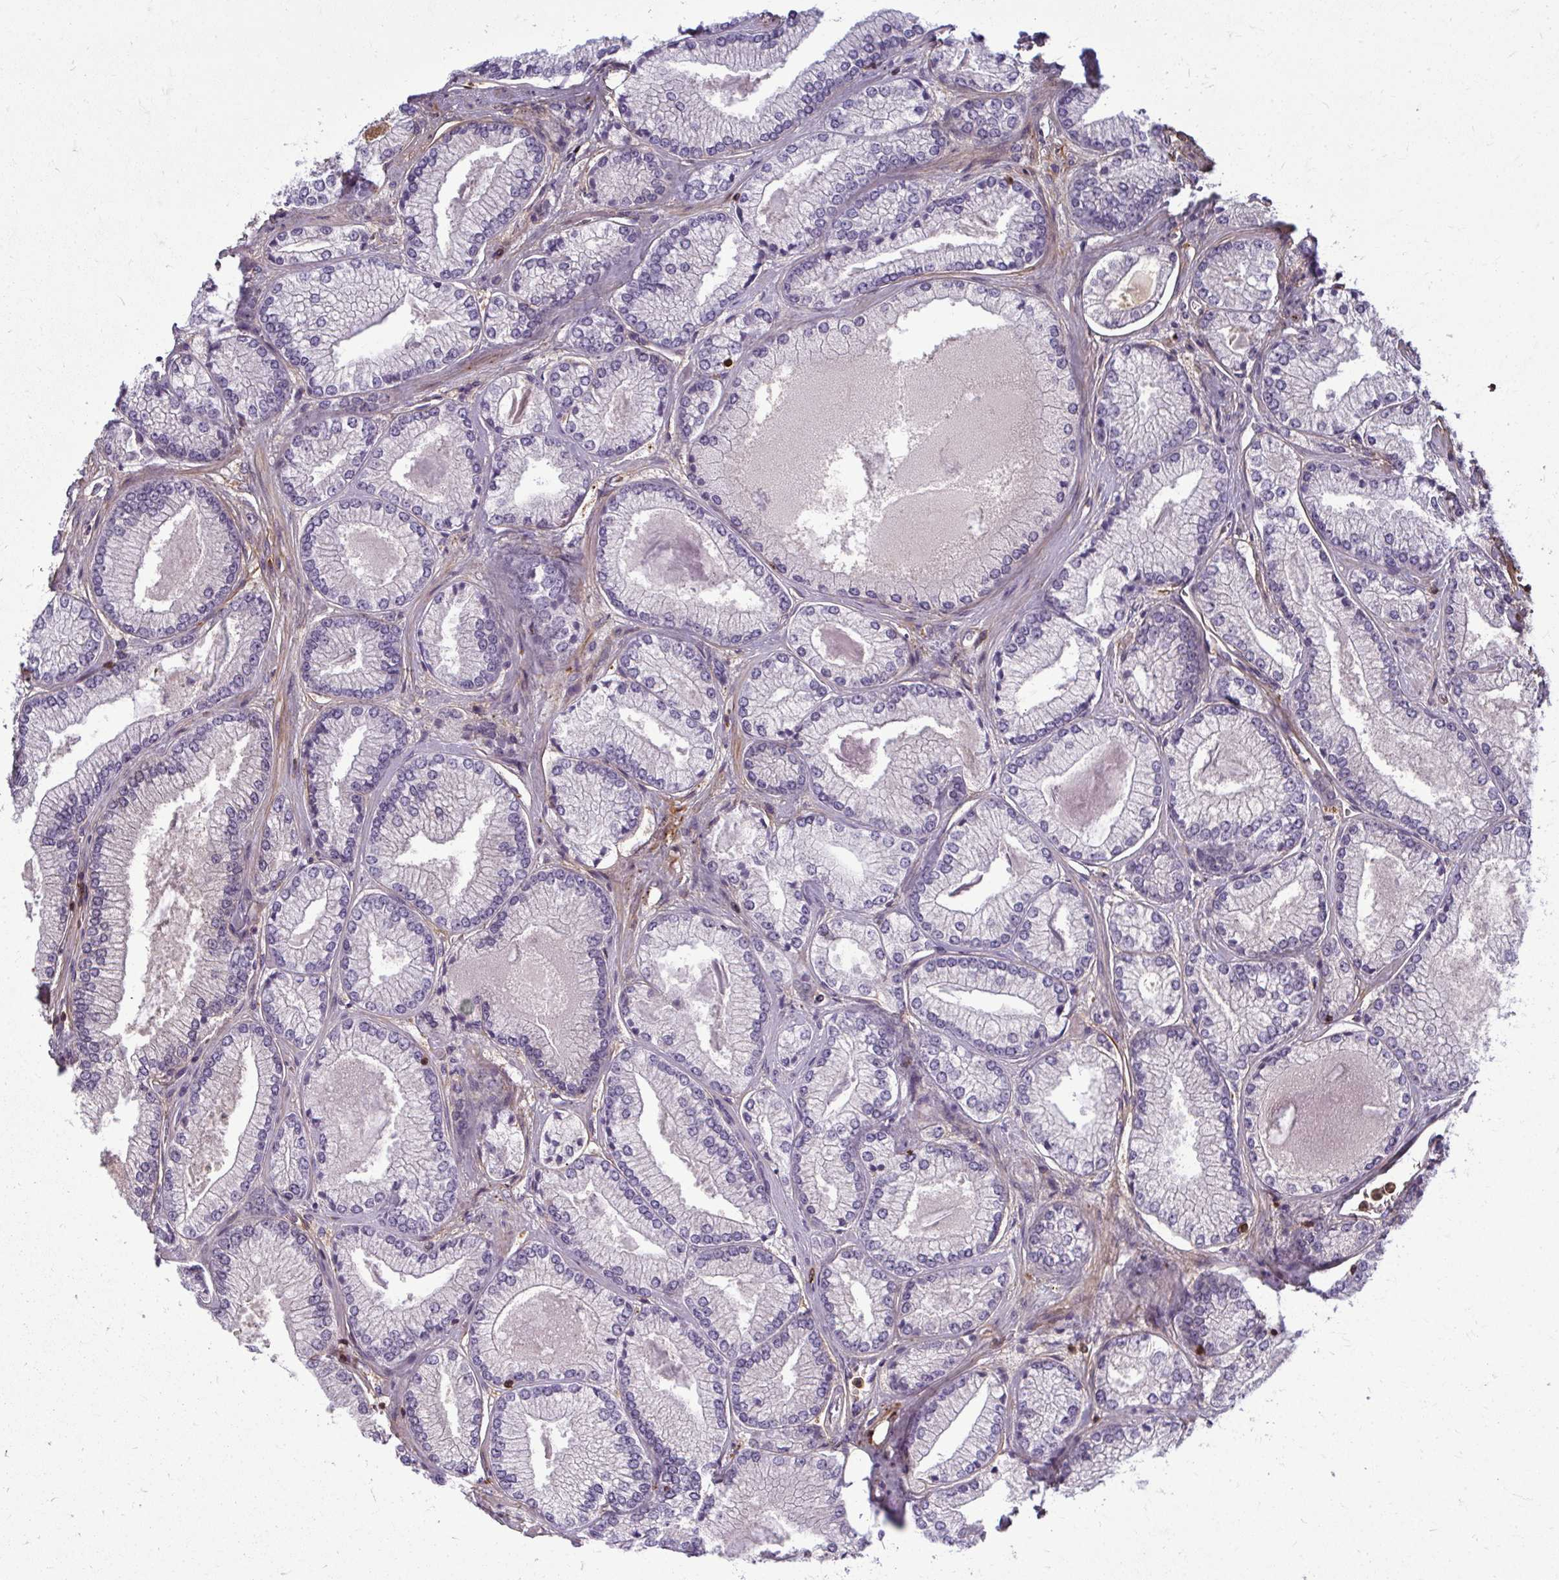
{"staining": {"intensity": "negative", "quantity": "none", "location": "none"}, "tissue": "prostate cancer", "cell_type": "Tumor cells", "image_type": "cancer", "snomed": [{"axis": "morphology", "description": "Adenocarcinoma, Low grade"}, {"axis": "topography", "description": "Prostate"}], "caption": "Immunohistochemical staining of prostate low-grade adenocarcinoma exhibits no significant staining in tumor cells. (DAB immunohistochemistry (IHC) visualized using brightfield microscopy, high magnification).", "gene": "AP5M1", "patient": {"sex": "male", "age": 67}}